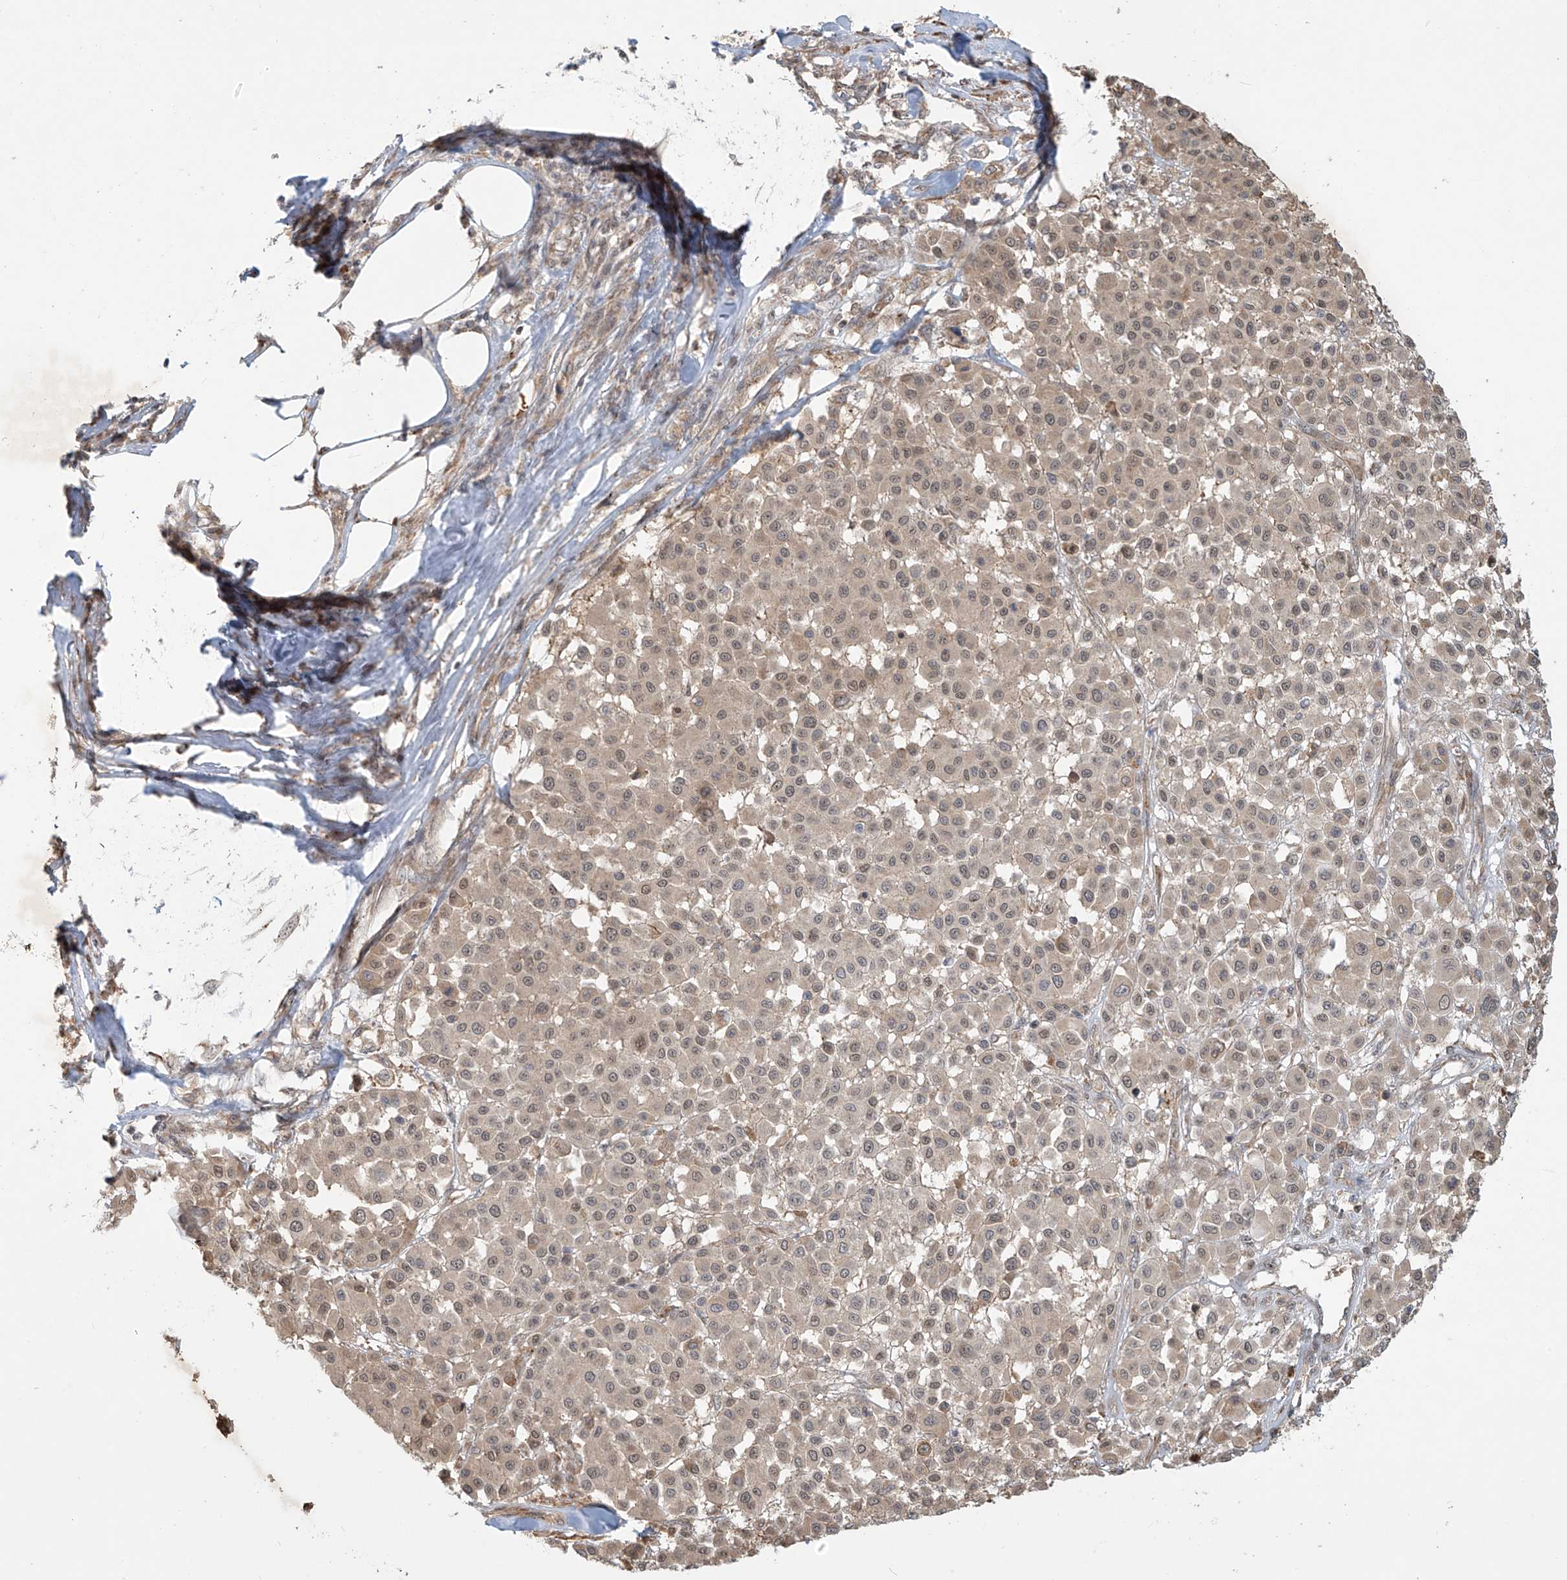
{"staining": {"intensity": "weak", "quantity": "25%-75%", "location": "cytoplasmic/membranous,nuclear"}, "tissue": "melanoma", "cell_type": "Tumor cells", "image_type": "cancer", "snomed": [{"axis": "morphology", "description": "Malignant melanoma, Metastatic site"}, {"axis": "topography", "description": "Soft tissue"}], "caption": "Malignant melanoma (metastatic site) stained with IHC exhibits weak cytoplasmic/membranous and nuclear staining in about 25%-75% of tumor cells.", "gene": "PLEKHM3", "patient": {"sex": "male", "age": 41}}